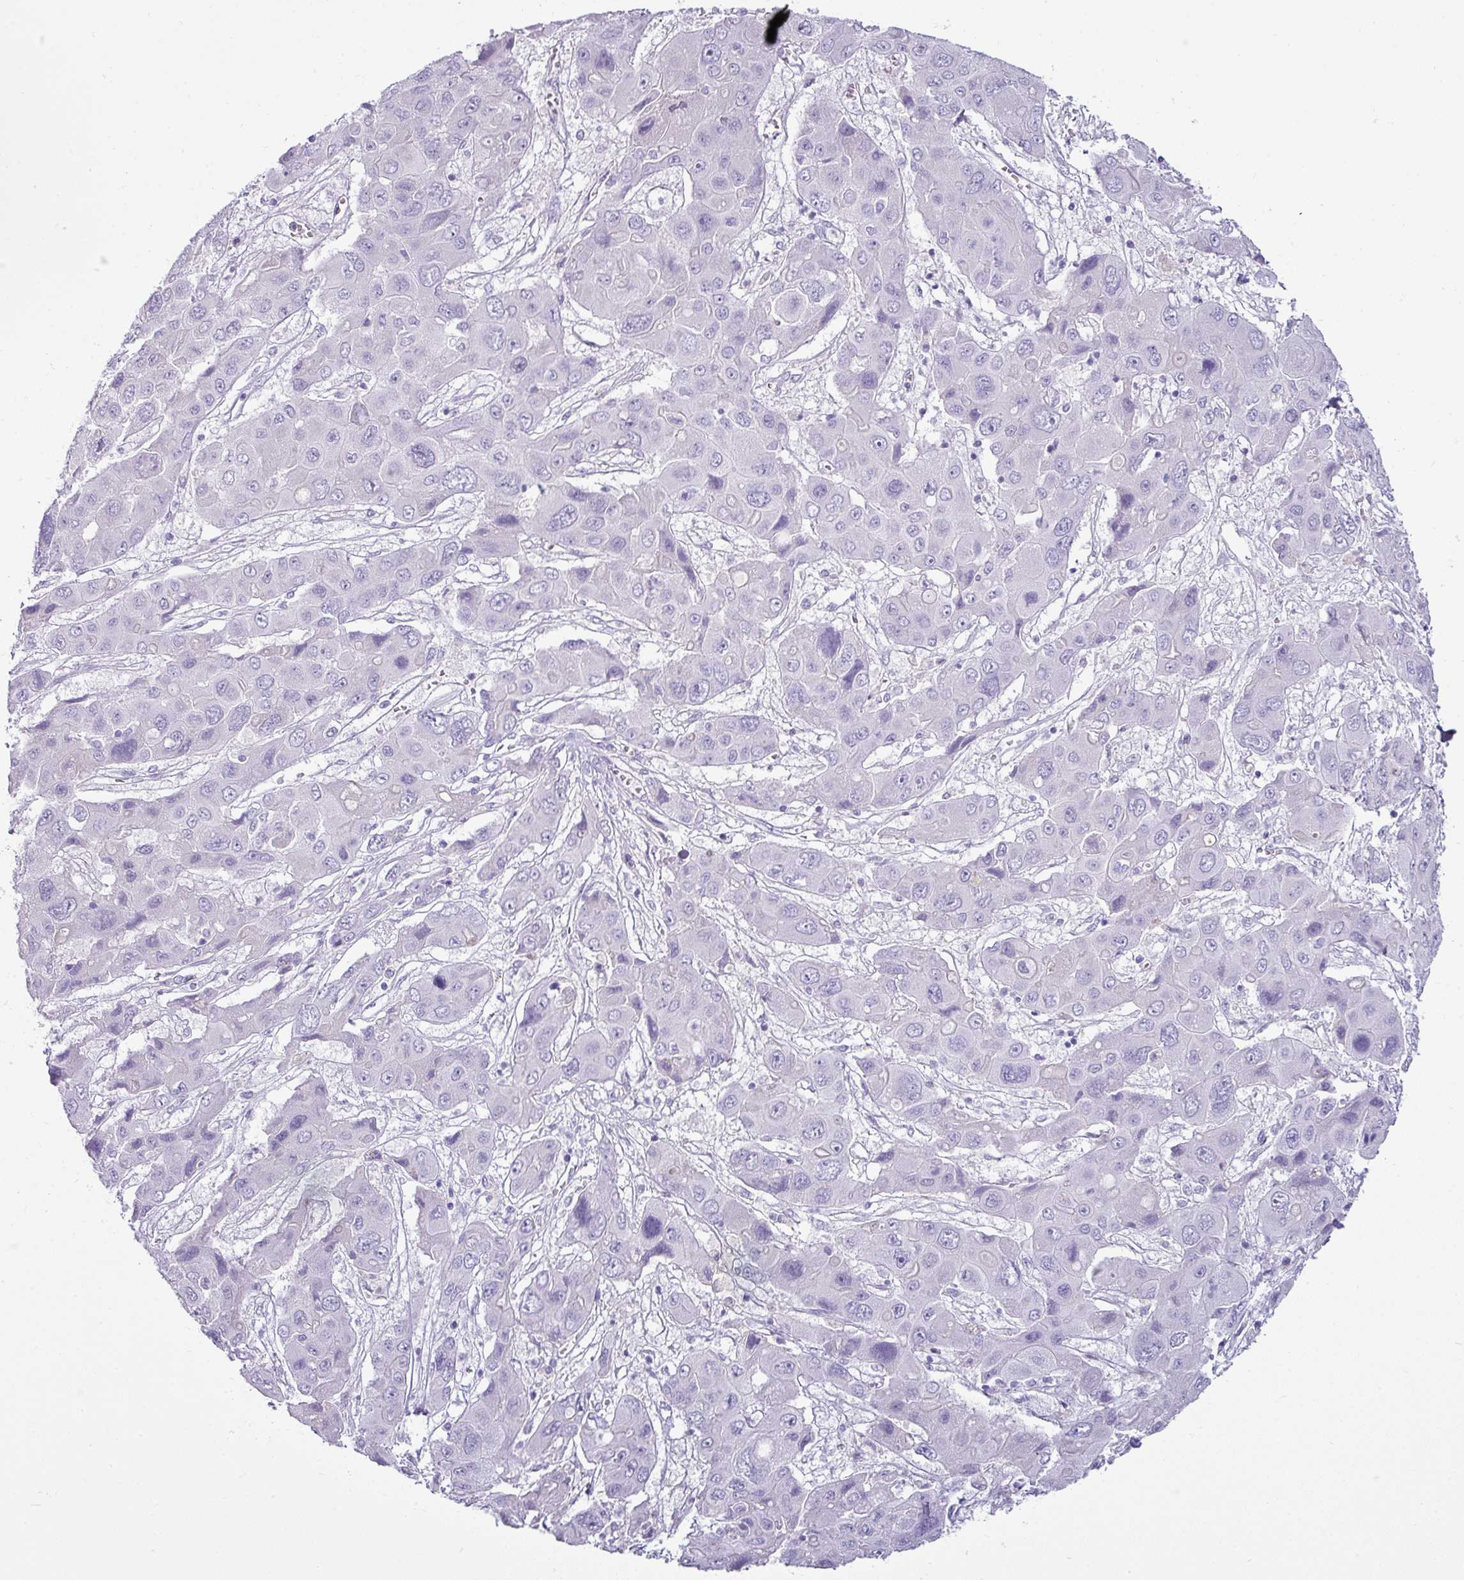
{"staining": {"intensity": "negative", "quantity": "none", "location": "none"}, "tissue": "liver cancer", "cell_type": "Tumor cells", "image_type": "cancer", "snomed": [{"axis": "morphology", "description": "Cholangiocarcinoma"}, {"axis": "topography", "description": "Liver"}], "caption": "IHC of liver cholangiocarcinoma reveals no staining in tumor cells. (DAB immunohistochemistry (IHC), high magnification).", "gene": "VCX2", "patient": {"sex": "male", "age": 67}}